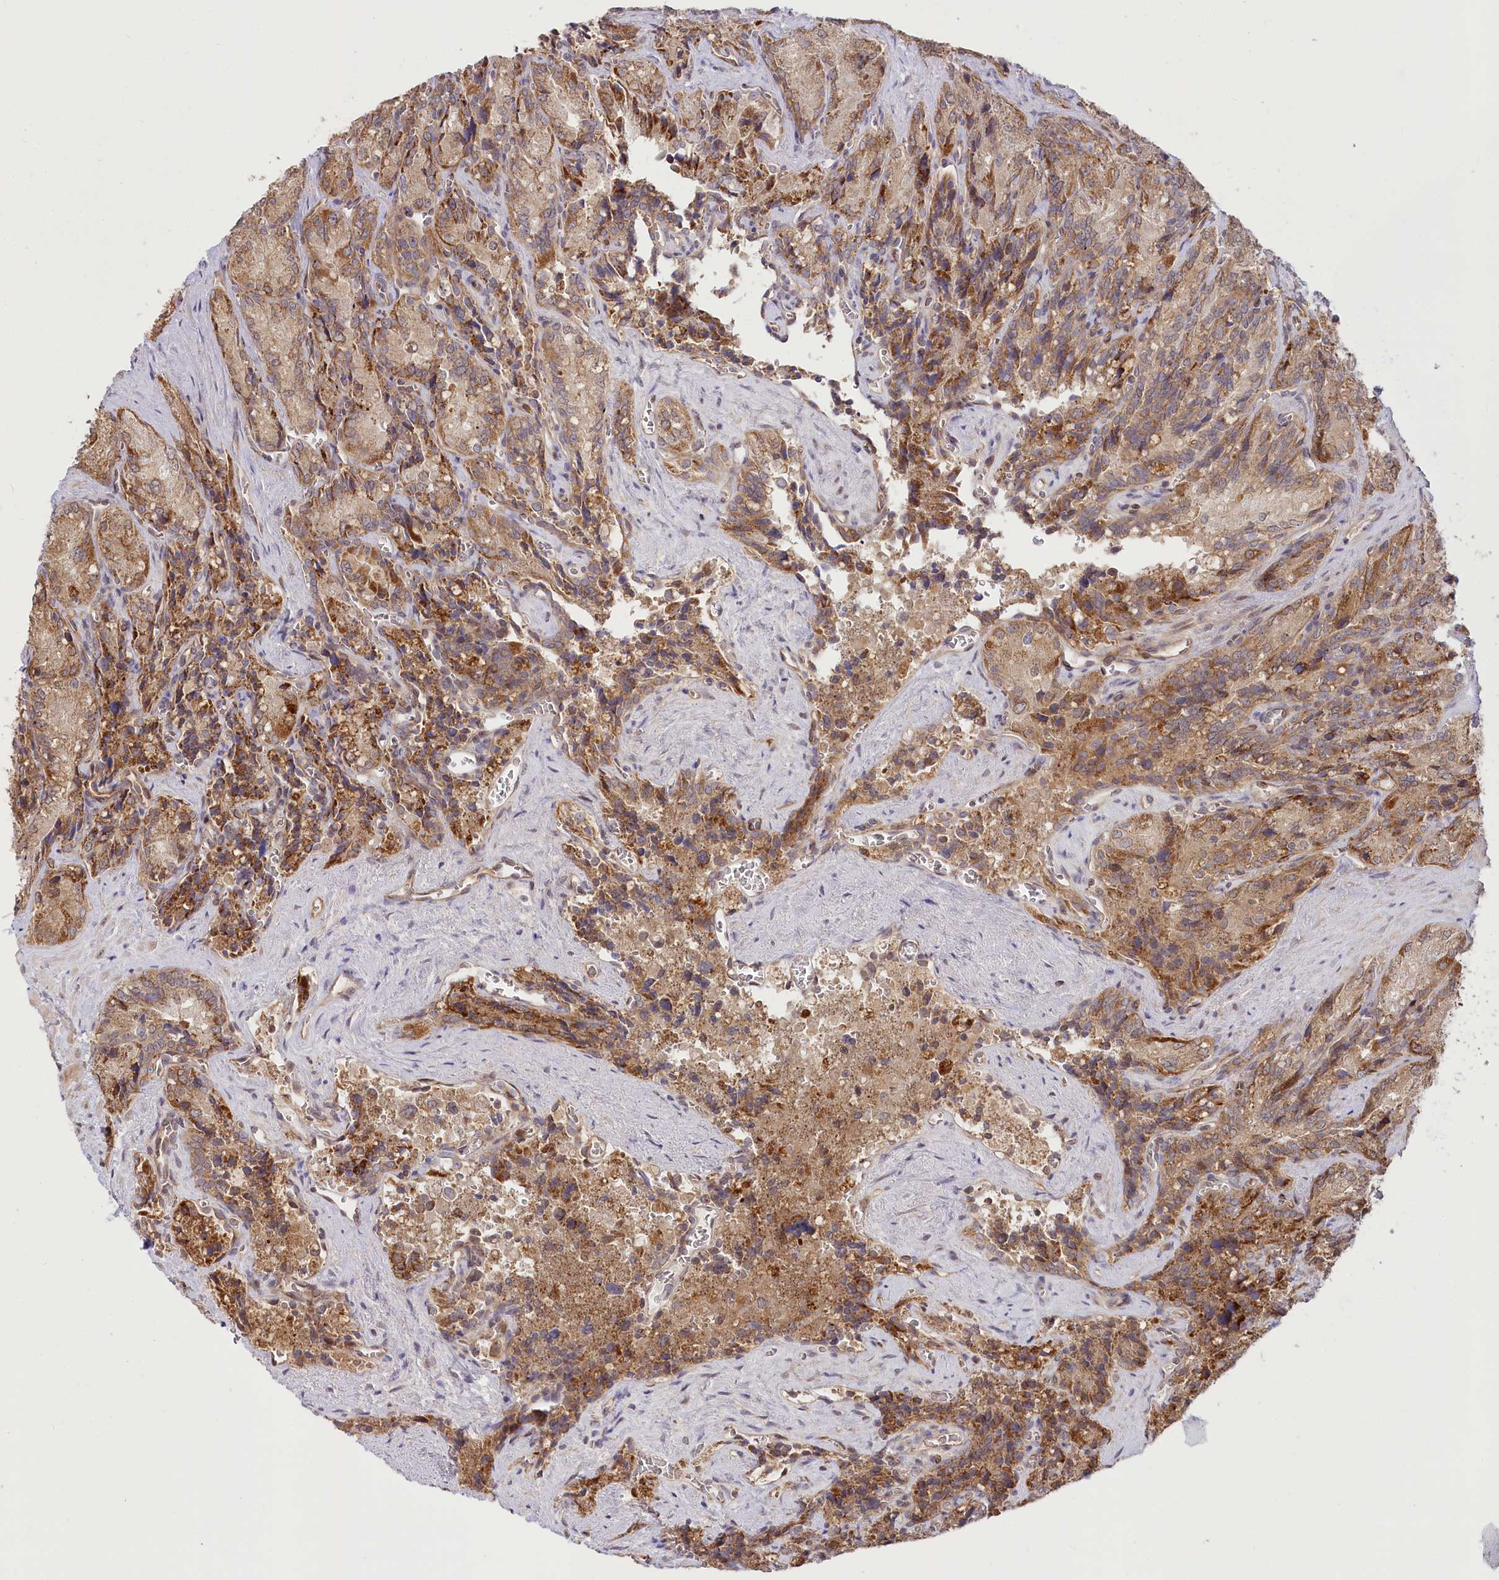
{"staining": {"intensity": "moderate", "quantity": ">75%", "location": "cytoplasmic/membranous"}, "tissue": "seminal vesicle", "cell_type": "Glandular cells", "image_type": "normal", "snomed": [{"axis": "morphology", "description": "Normal tissue, NOS"}, {"axis": "topography", "description": "Seminal veicle"}], "caption": "The histopathology image exhibits immunohistochemical staining of normal seminal vesicle. There is moderate cytoplasmic/membranous expression is seen in approximately >75% of glandular cells.", "gene": "CEP70", "patient": {"sex": "male", "age": 62}}